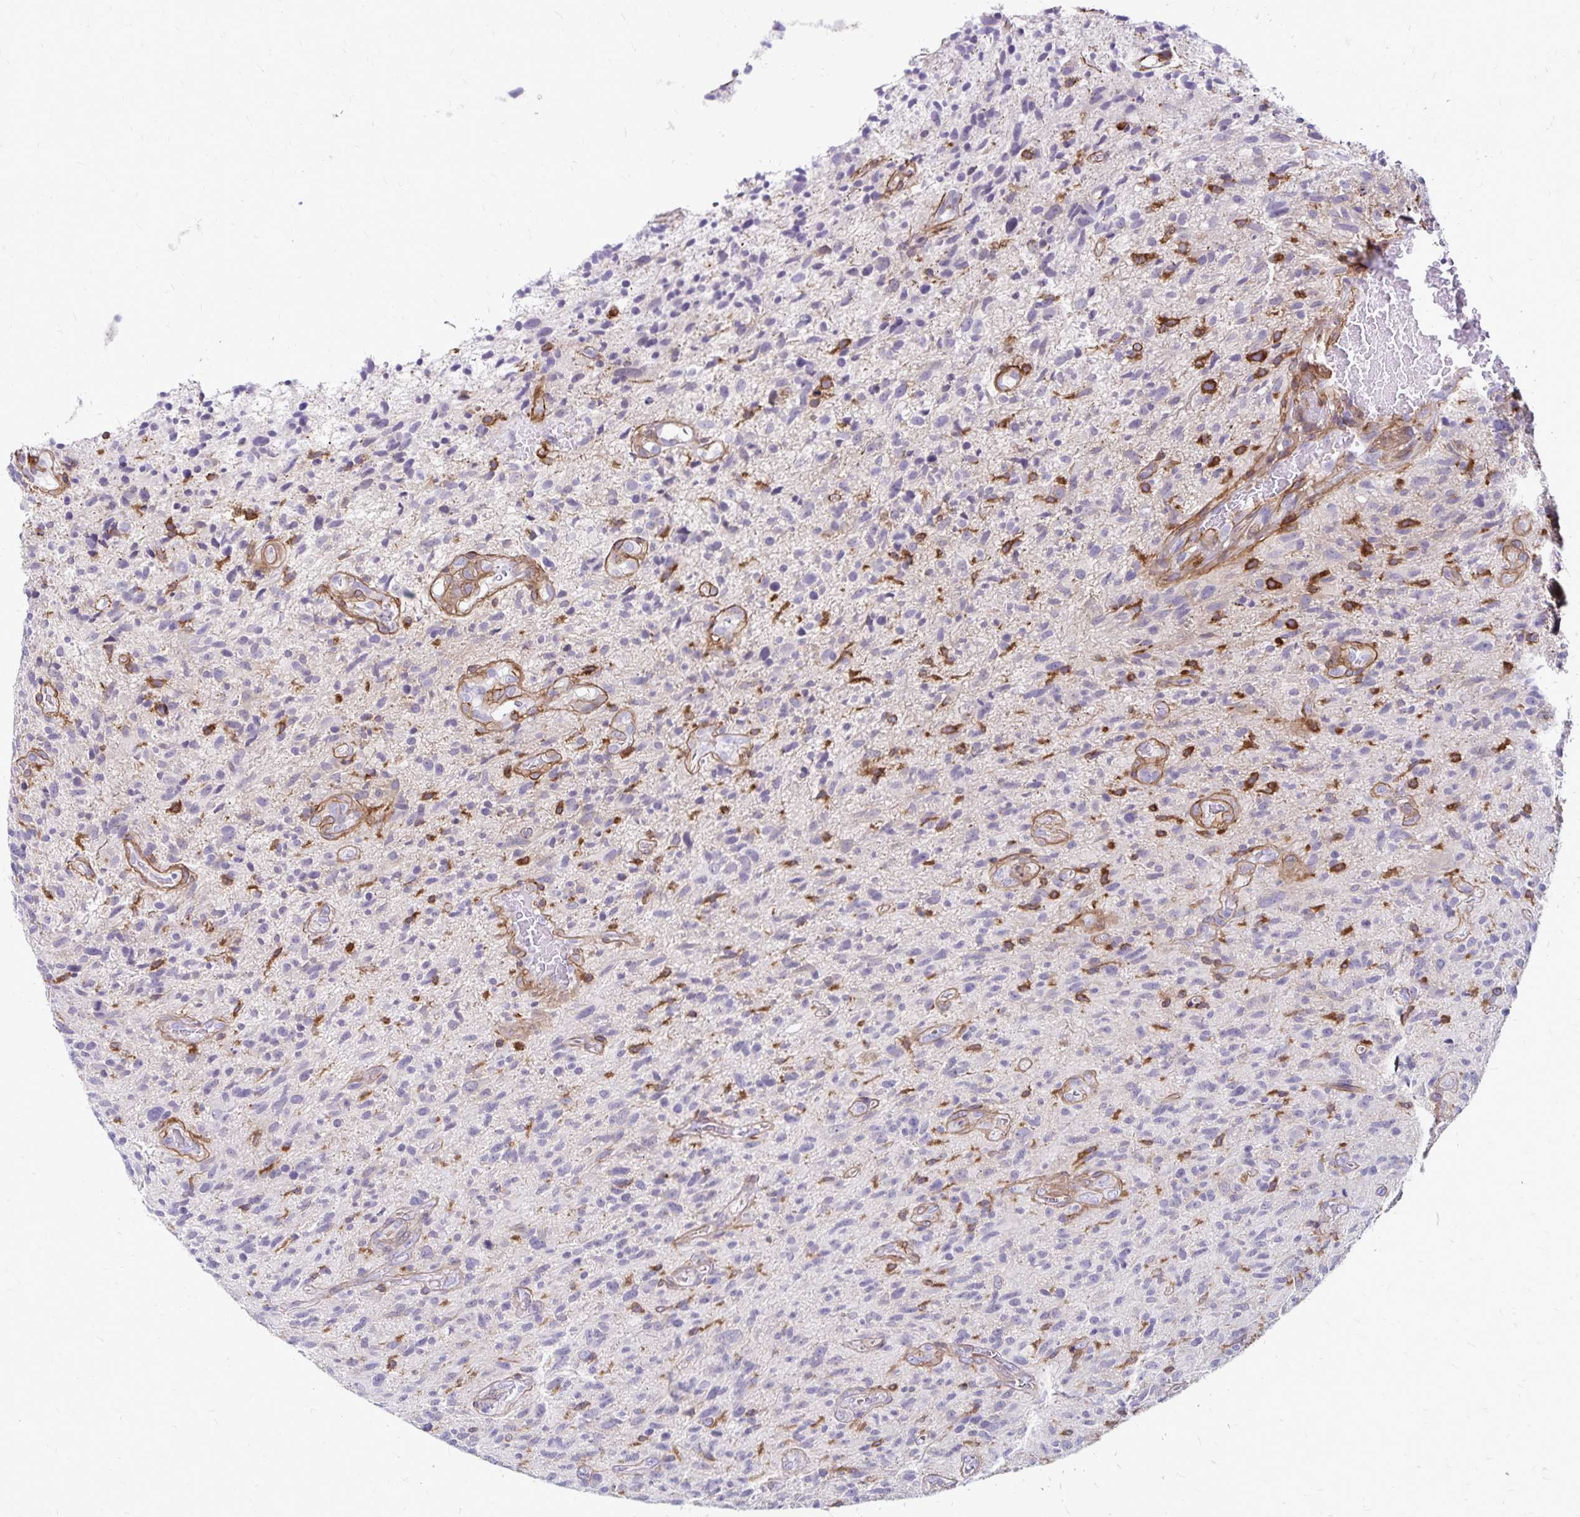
{"staining": {"intensity": "negative", "quantity": "none", "location": "none"}, "tissue": "glioma", "cell_type": "Tumor cells", "image_type": "cancer", "snomed": [{"axis": "morphology", "description": "Glioma, malignant, High grade"}, {"axis": "topography", "description": "Brain"}], "caption": "The photomicrograph demonstrates no significant positivity in tumor cells of malignant glioma (high-grade).", "gene": "TNS3", "patient": {"sex": "male", "age": 75}}